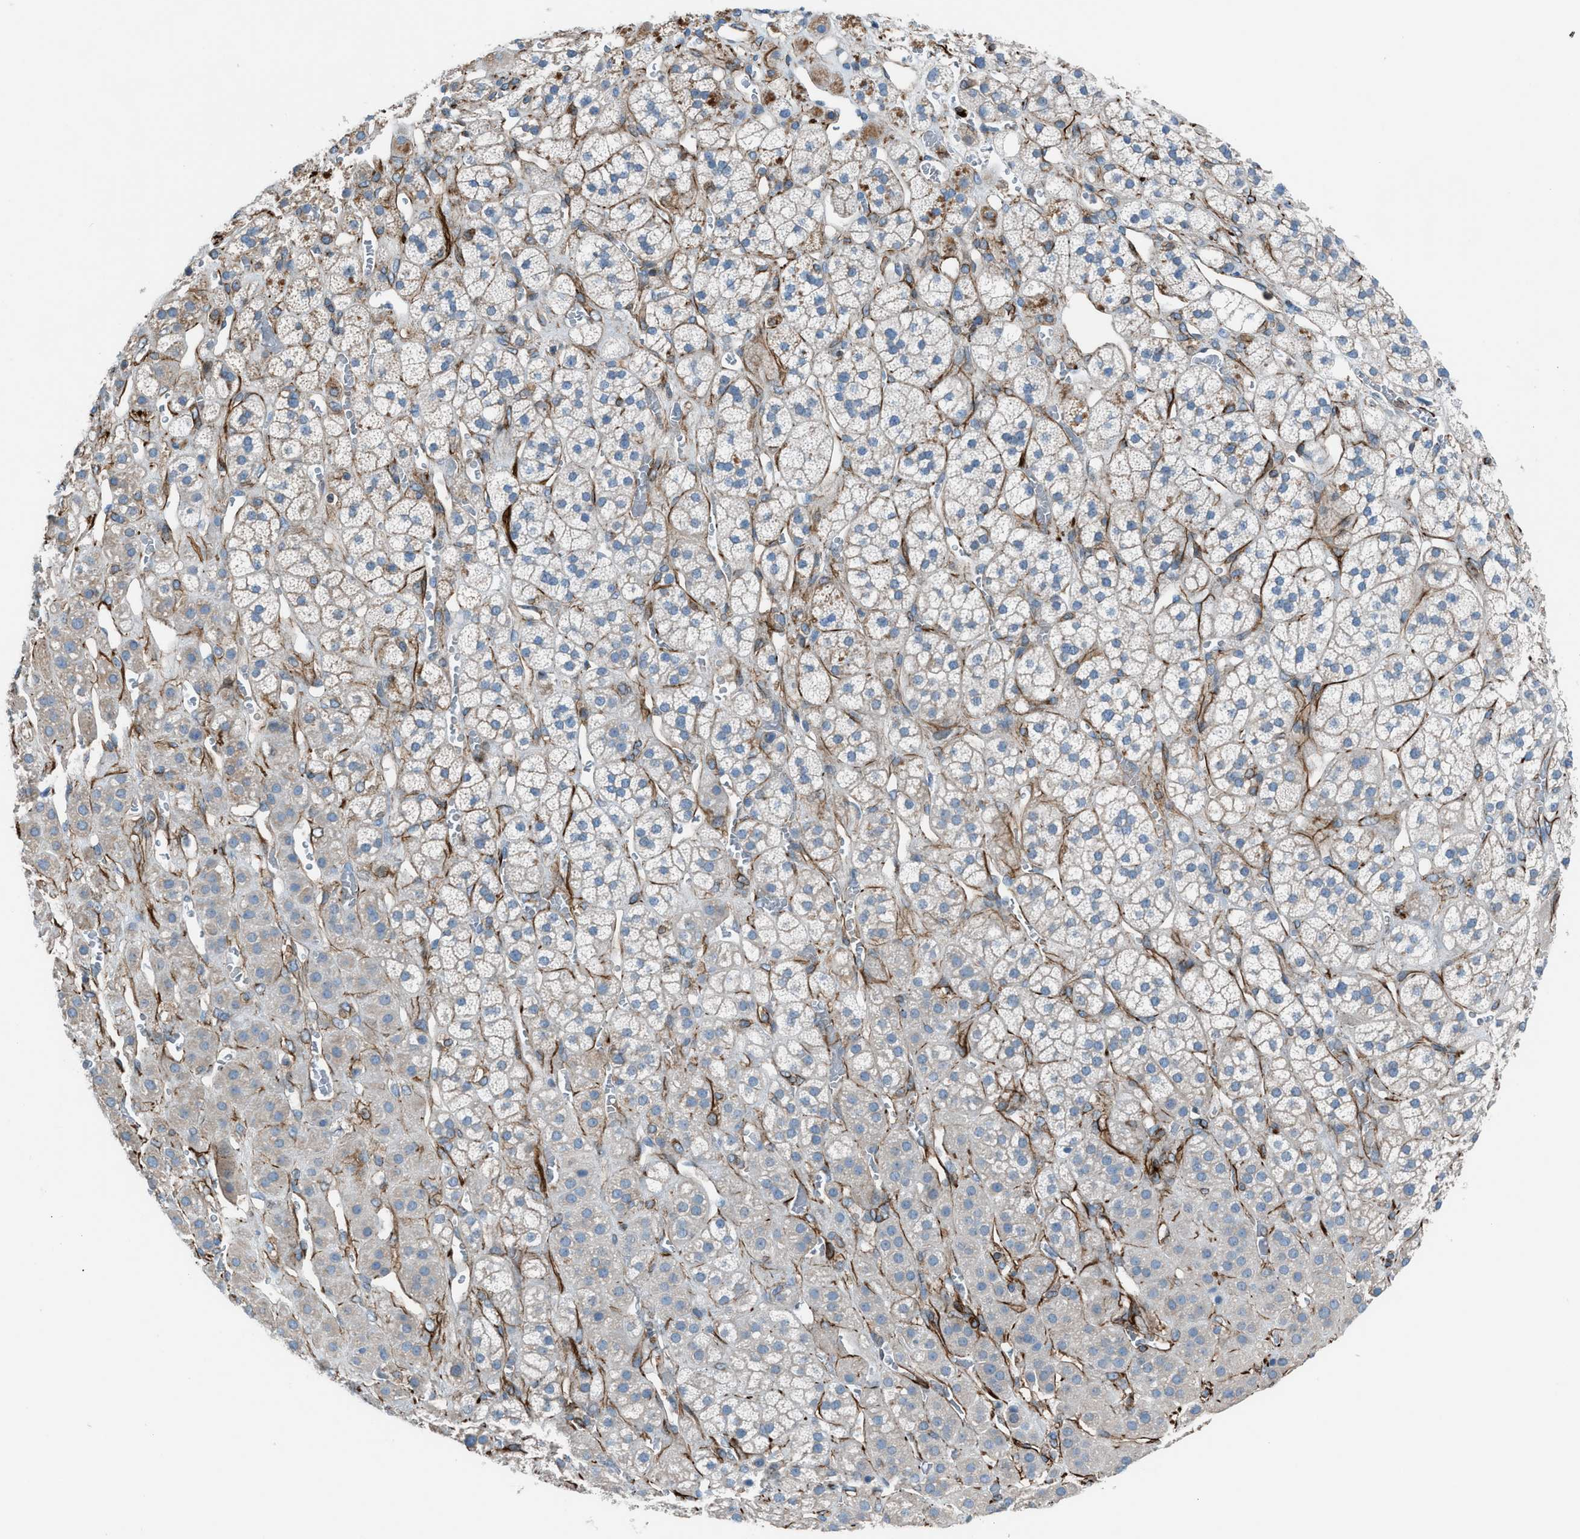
{"staining": {"intensity": "weak", "quantity": "25%-75%", "location": "cytoplasmic/membranous"}, "tissue": "adrenal gland", "cell_type": "Glandular cells", "image_type": "normal", "snomed": [{"axis": "morphology", "description": "Normal tissue, NOS"}, {"axis": "topography", "description": "Adrenal gland"}], "caption": "Immunohistochemical staining of unremarkable human adrenal gland shows 25%-75% levels of weak cytoplasmic/membranous protein positivity in about 25%-75% of glandular cells. The staining is performed using DAB brown chromogen to label protein expression. The nuclei are counter-stained blue using hematoxylin.", "gene": "CABP7", "patient": {"sex": "male", "age": 56}}